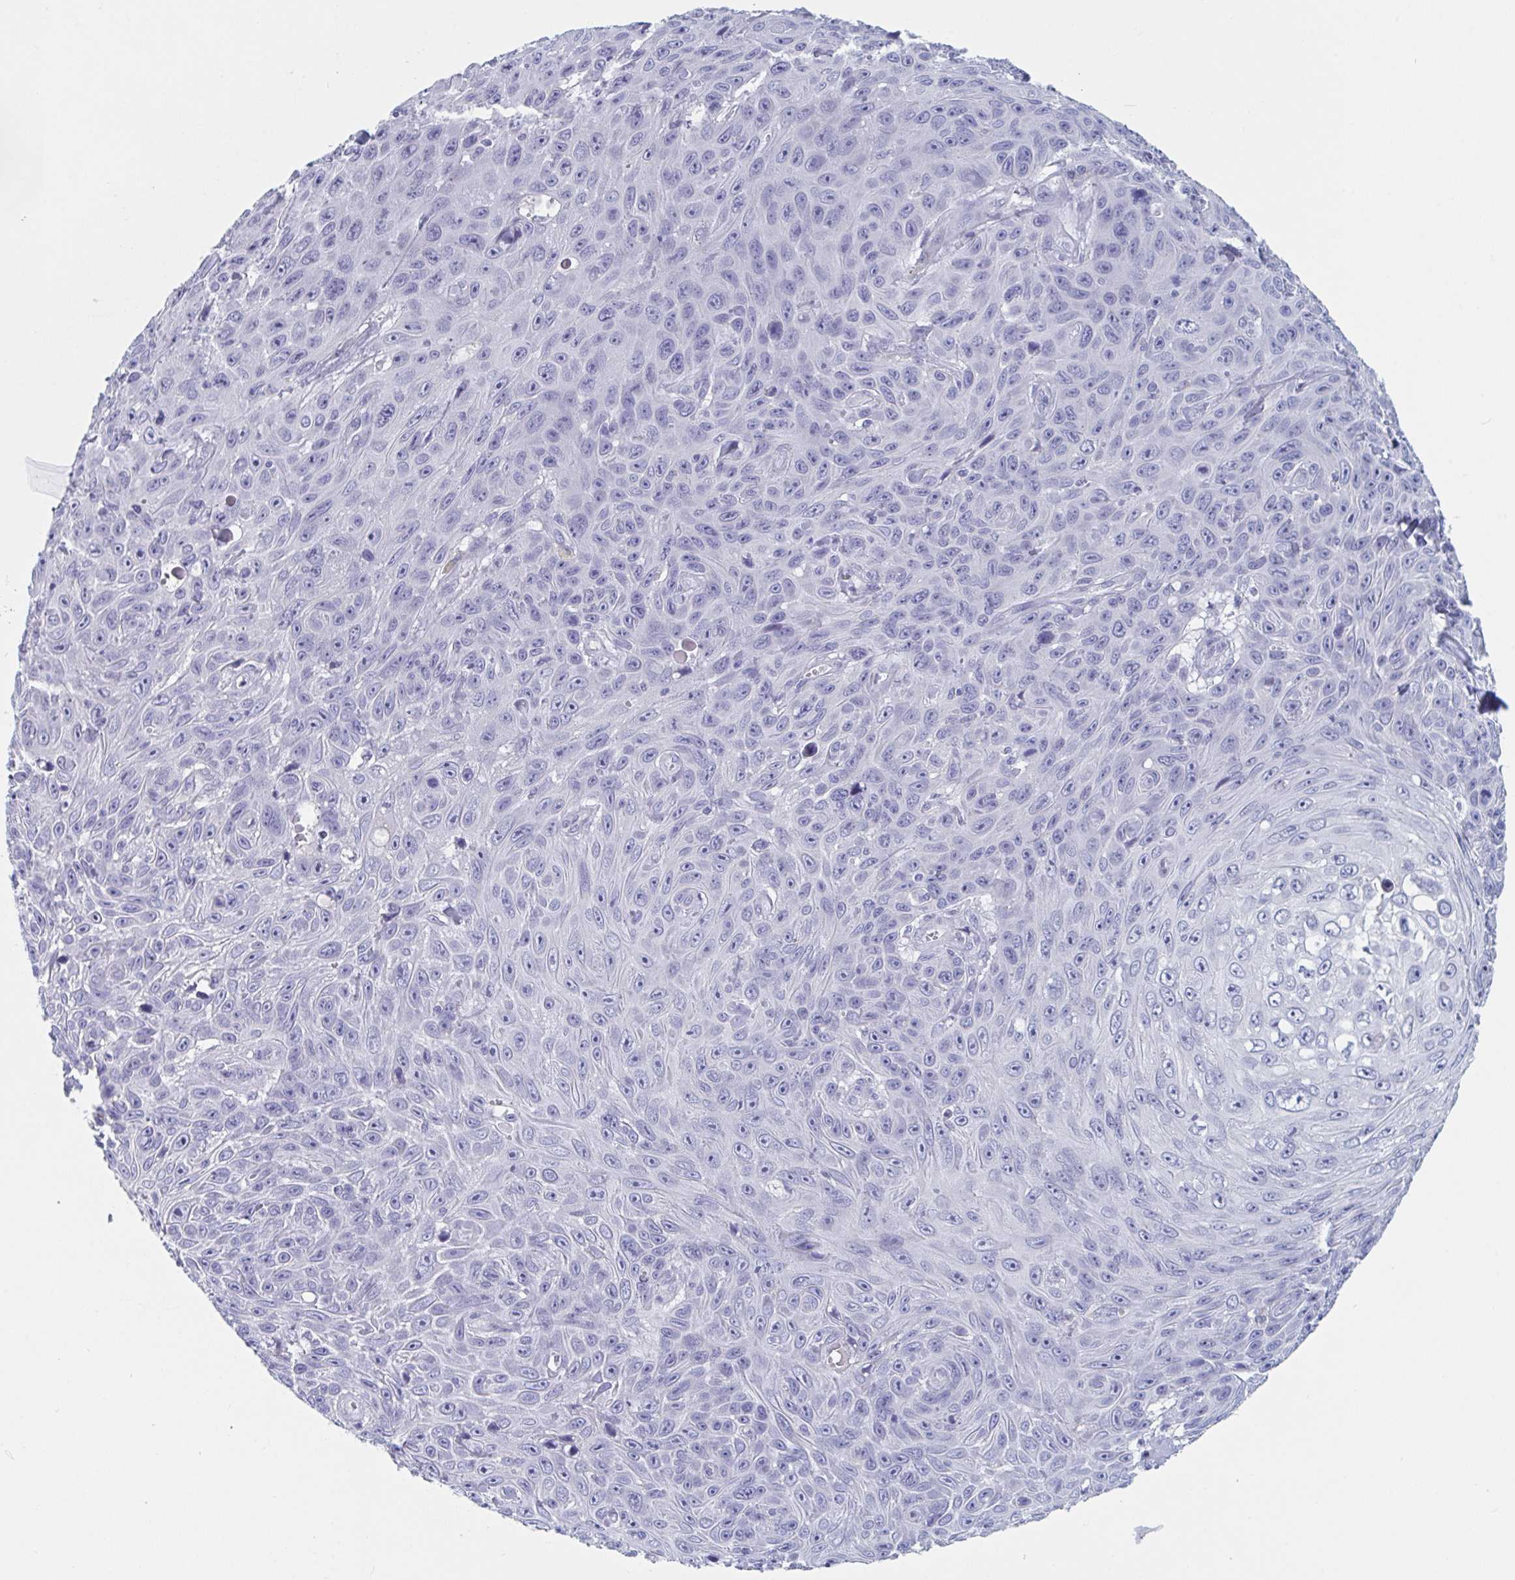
{"staining": {"intensity": "negative", "quantity": "none", "location": "none"}, "tissue": "skin cancer", "cell_type": "Tumor cells", "image_type": "cancer", "snomed": [{"axis": "morphology", "description": "Squamous cell carcinoma, NOS"}, {"axis": "topography", "description": "Skin"}], "caption": "A micrograph of human skin squamous cell carcinoma is negative for staining in tumor cells.", "gene": "DPEP3", "patient": {"sex": "male", "age": 82}}